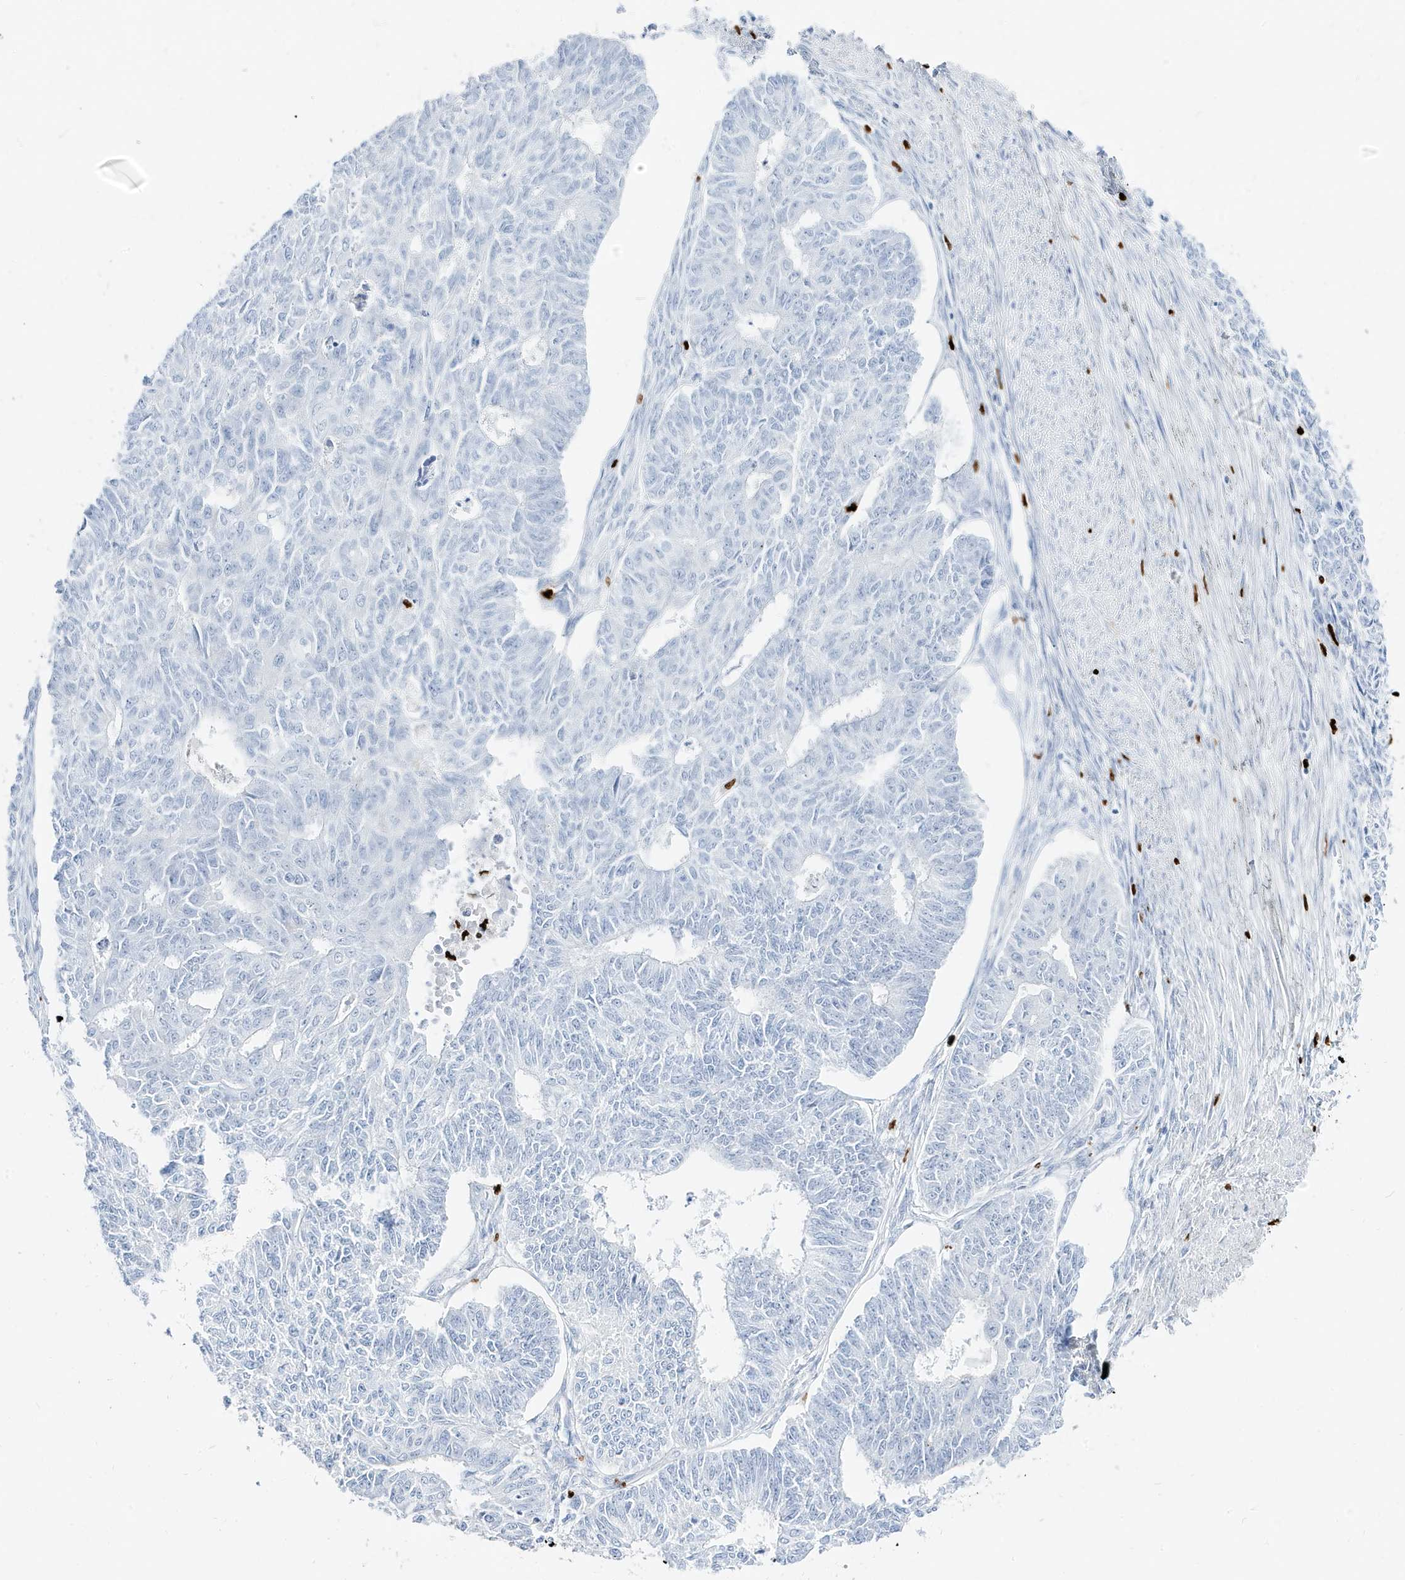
{"staining": {"intensity": "negative", "quantity": "none", "location": "none"}, "tissue": "endometrial cancer", "cell_type": "Tumor cells", "image_type": "cancer", "snomed": [{"axis": "morphology", "description": "Adenocarcinoma, NOS"}, {"axis": "topography", "description": "Endometrium"}], "caption": "Immunohistochemistry of endometrial adenocarcinoma displays no expression in tumor cells.", "gene": "MNDA", "patient": {"sex": "female", "age": 32}}